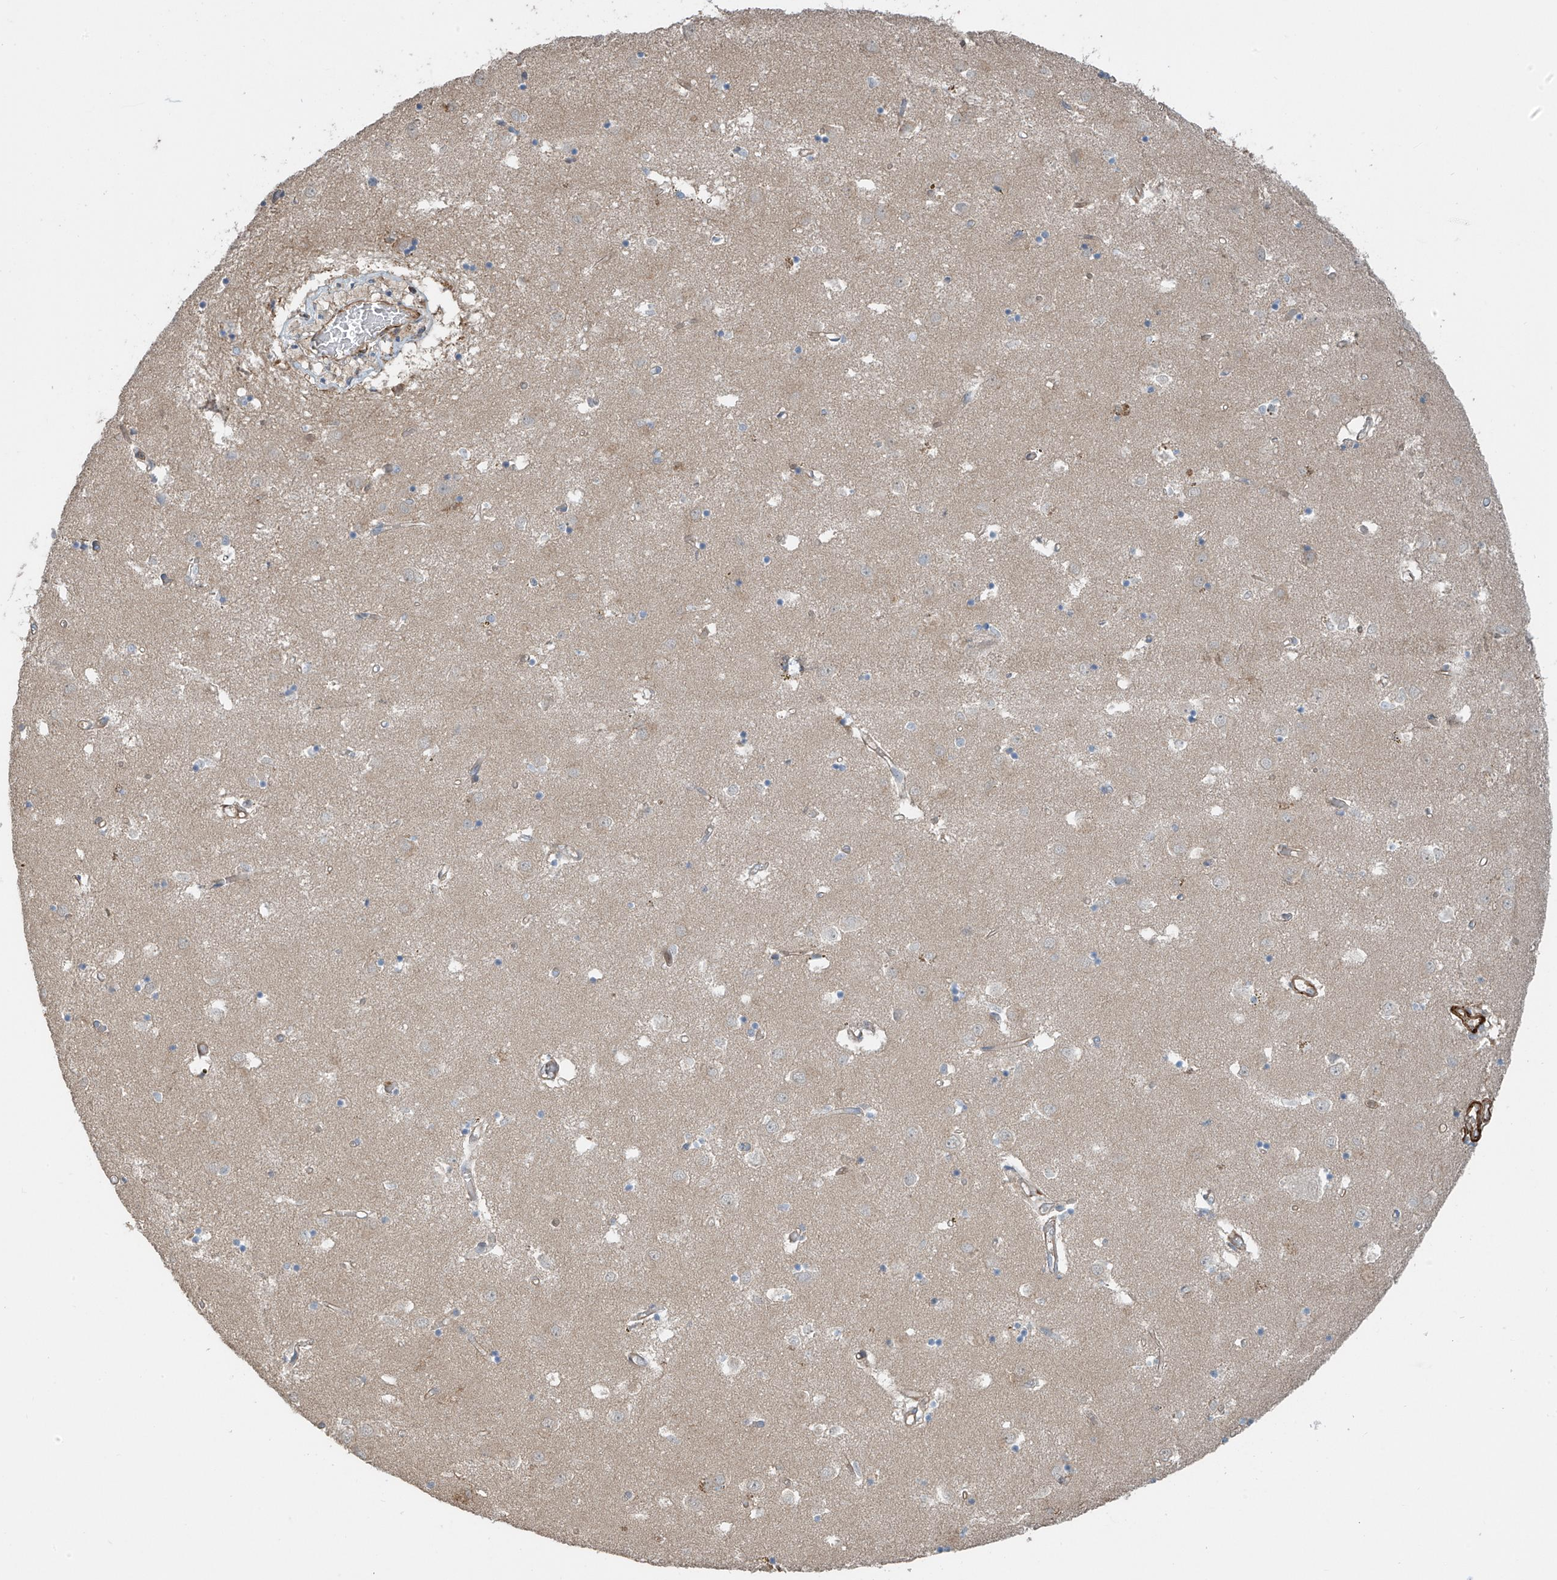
{"staining": {"intensity": "negative", "quantity": "none", "location": "none"}, "tissue": "caudate", "cell_type": "Glial cells", "image_type": "normal", "snomed": [{"axis": "morphology", "description": "Normal tissue, NOS"}, {"axis": "topography", "description": "Lateral ventricle wall"}], "caption": "Immunohistochemistry (IHC) histopathology image of normal human caudate stained for a protein (brown), which shows no staining in glial cells.", "gene": "SH3BGRL3", "patient": {"sex": "male", "age": 70}}